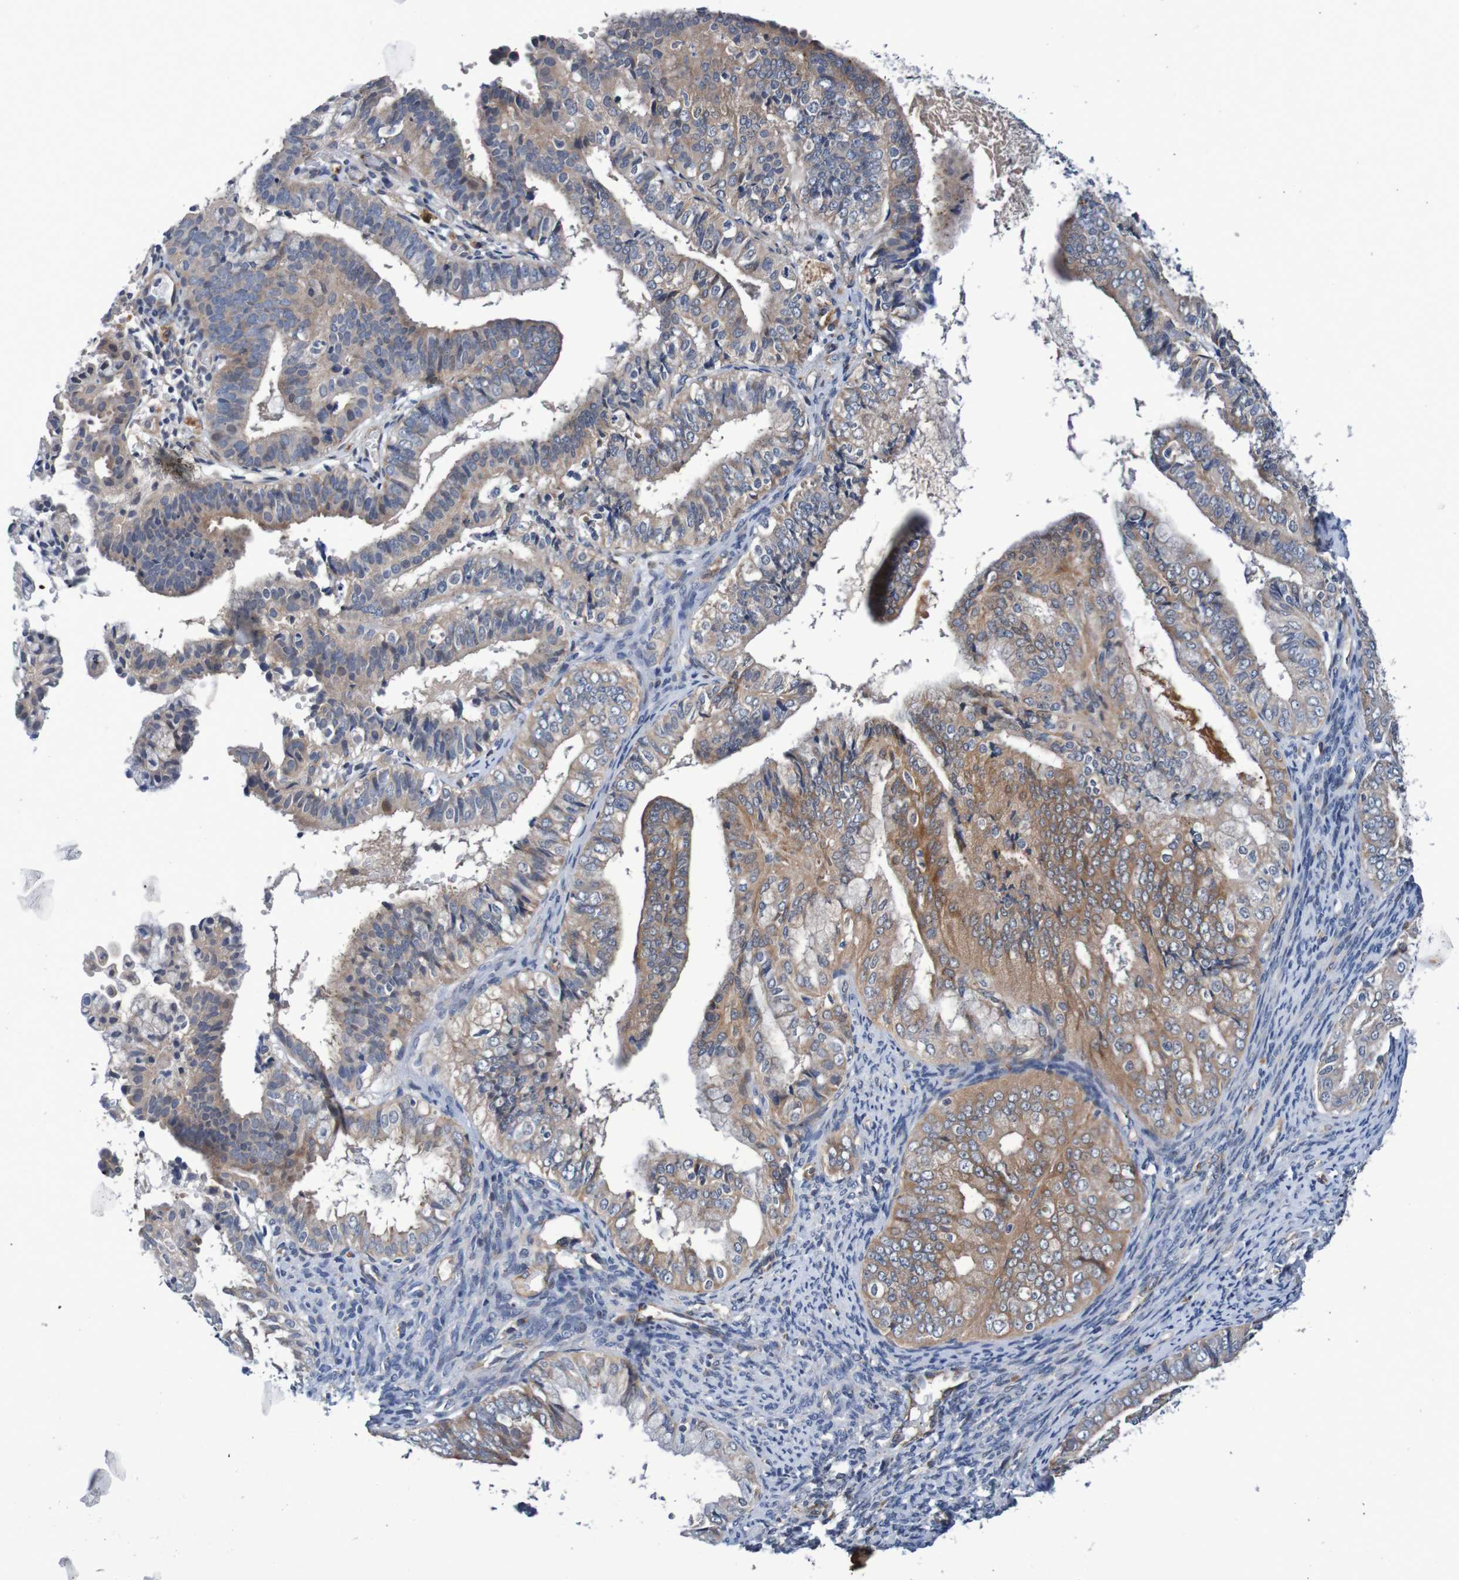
{"staining": {"intensity": "moderate", "quantity": ">75%", "location": "cytoplasmic/membranous"}, "tissue": "endometrial cancer", "cell_type": "Tumor cells", "image_type": "cancer", "snomed": [{"axis": "morphology", "description": "Adenocarcinoma, NOS"}, {"axis": "topography", "description": "Endometrium"}], "caption": "Endometrial adenocarcinoma tissue displays moderate cytoplasmic/membranous expression in approximately >75% of tumor cells, visualized by immunohistochemistry.", "gene": "CPED1", "patient": {"sex": "female", "age": 63}}